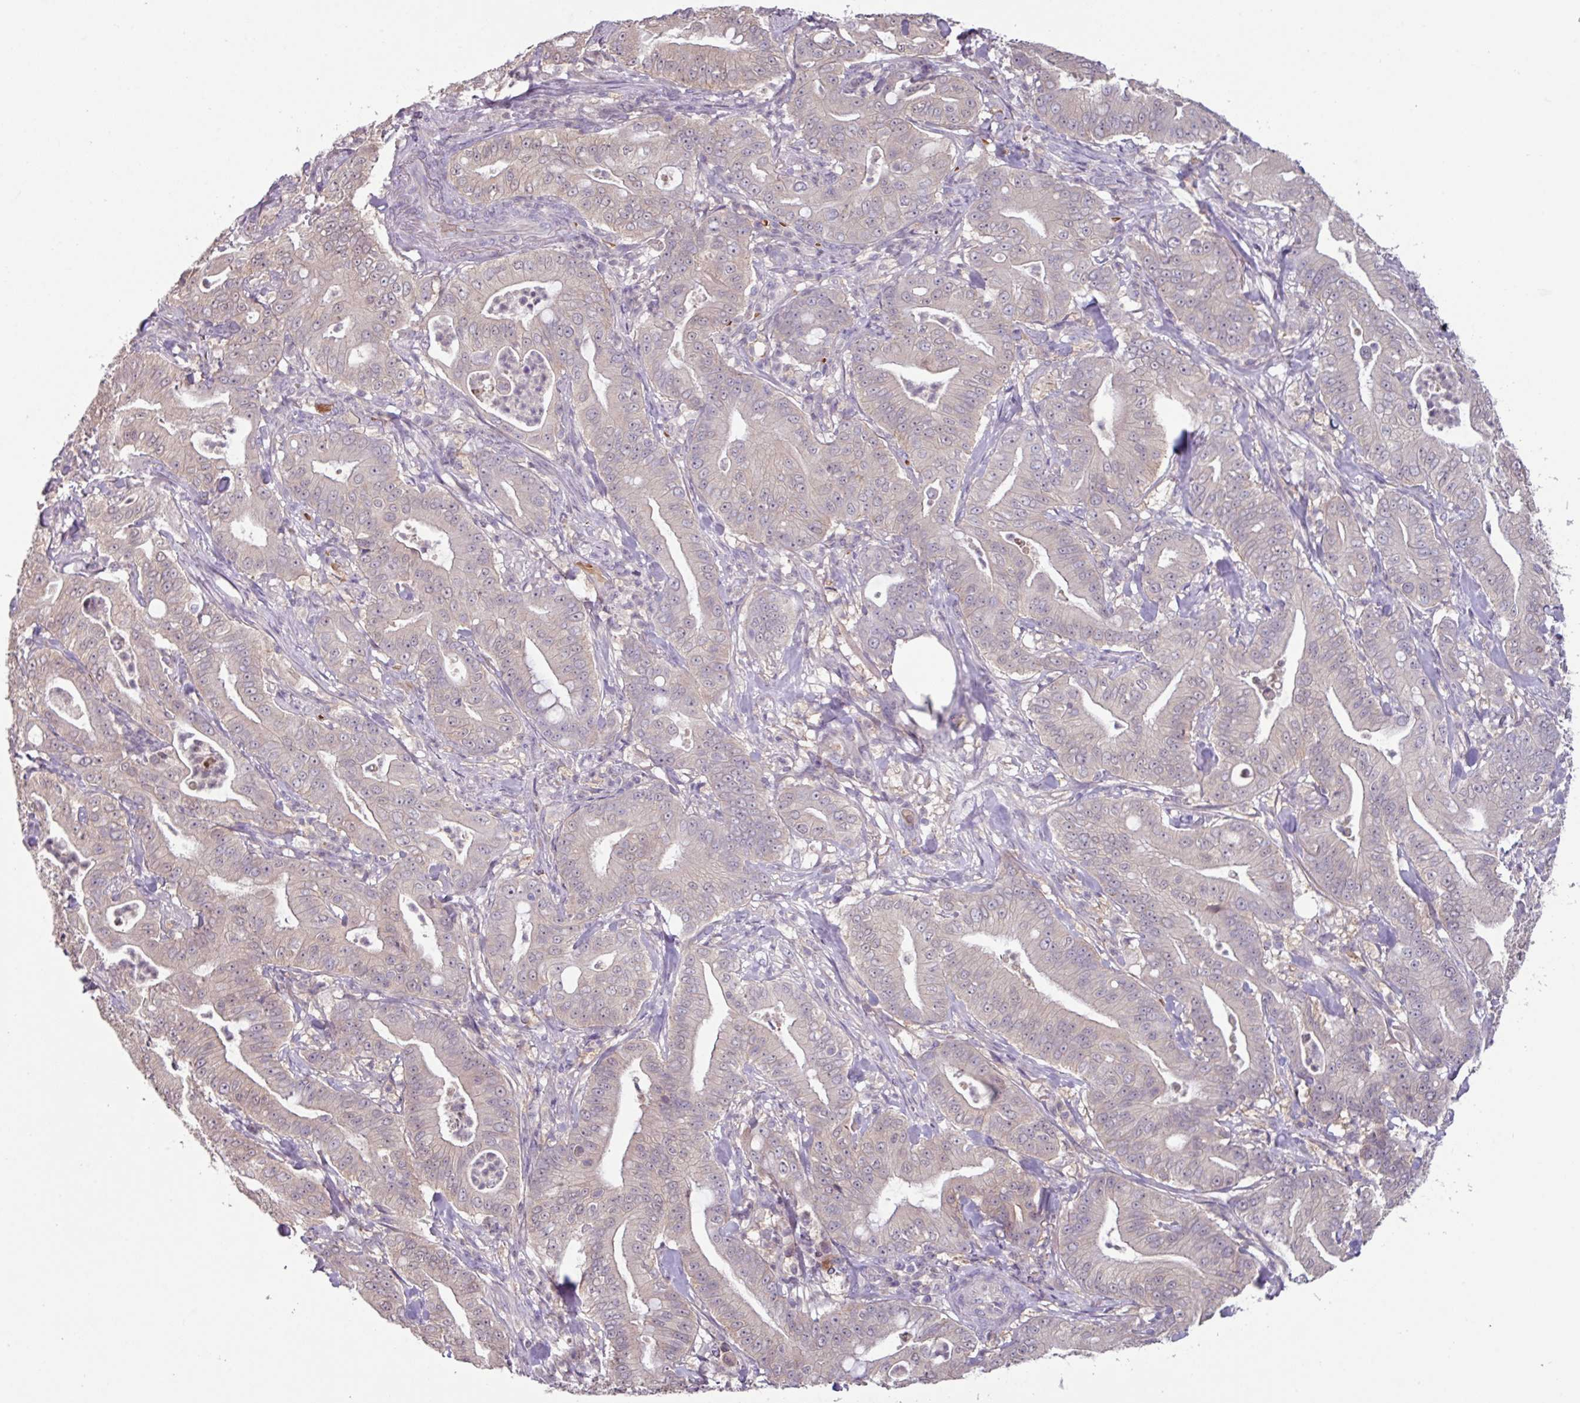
{"staining": {"intensity": "negative", "quantity": "none", "location": "none"}, "tissue": "pancreatic cancer", "cell_type": "Tumor cells", "image_type": "cancer", "snomed": [{"axis": "morphology", "description": "Adenocarcinoma, NOS"}, {"axis": "topography", "description": "Pancreas"}], "caption": "Immunohistochemical staining of pancreatic cancer (adenocarcinoma) displays no significant staining in tumor cells.", "gene": "SLC5A10", "patient": {"sex": "male", "age": 71}}